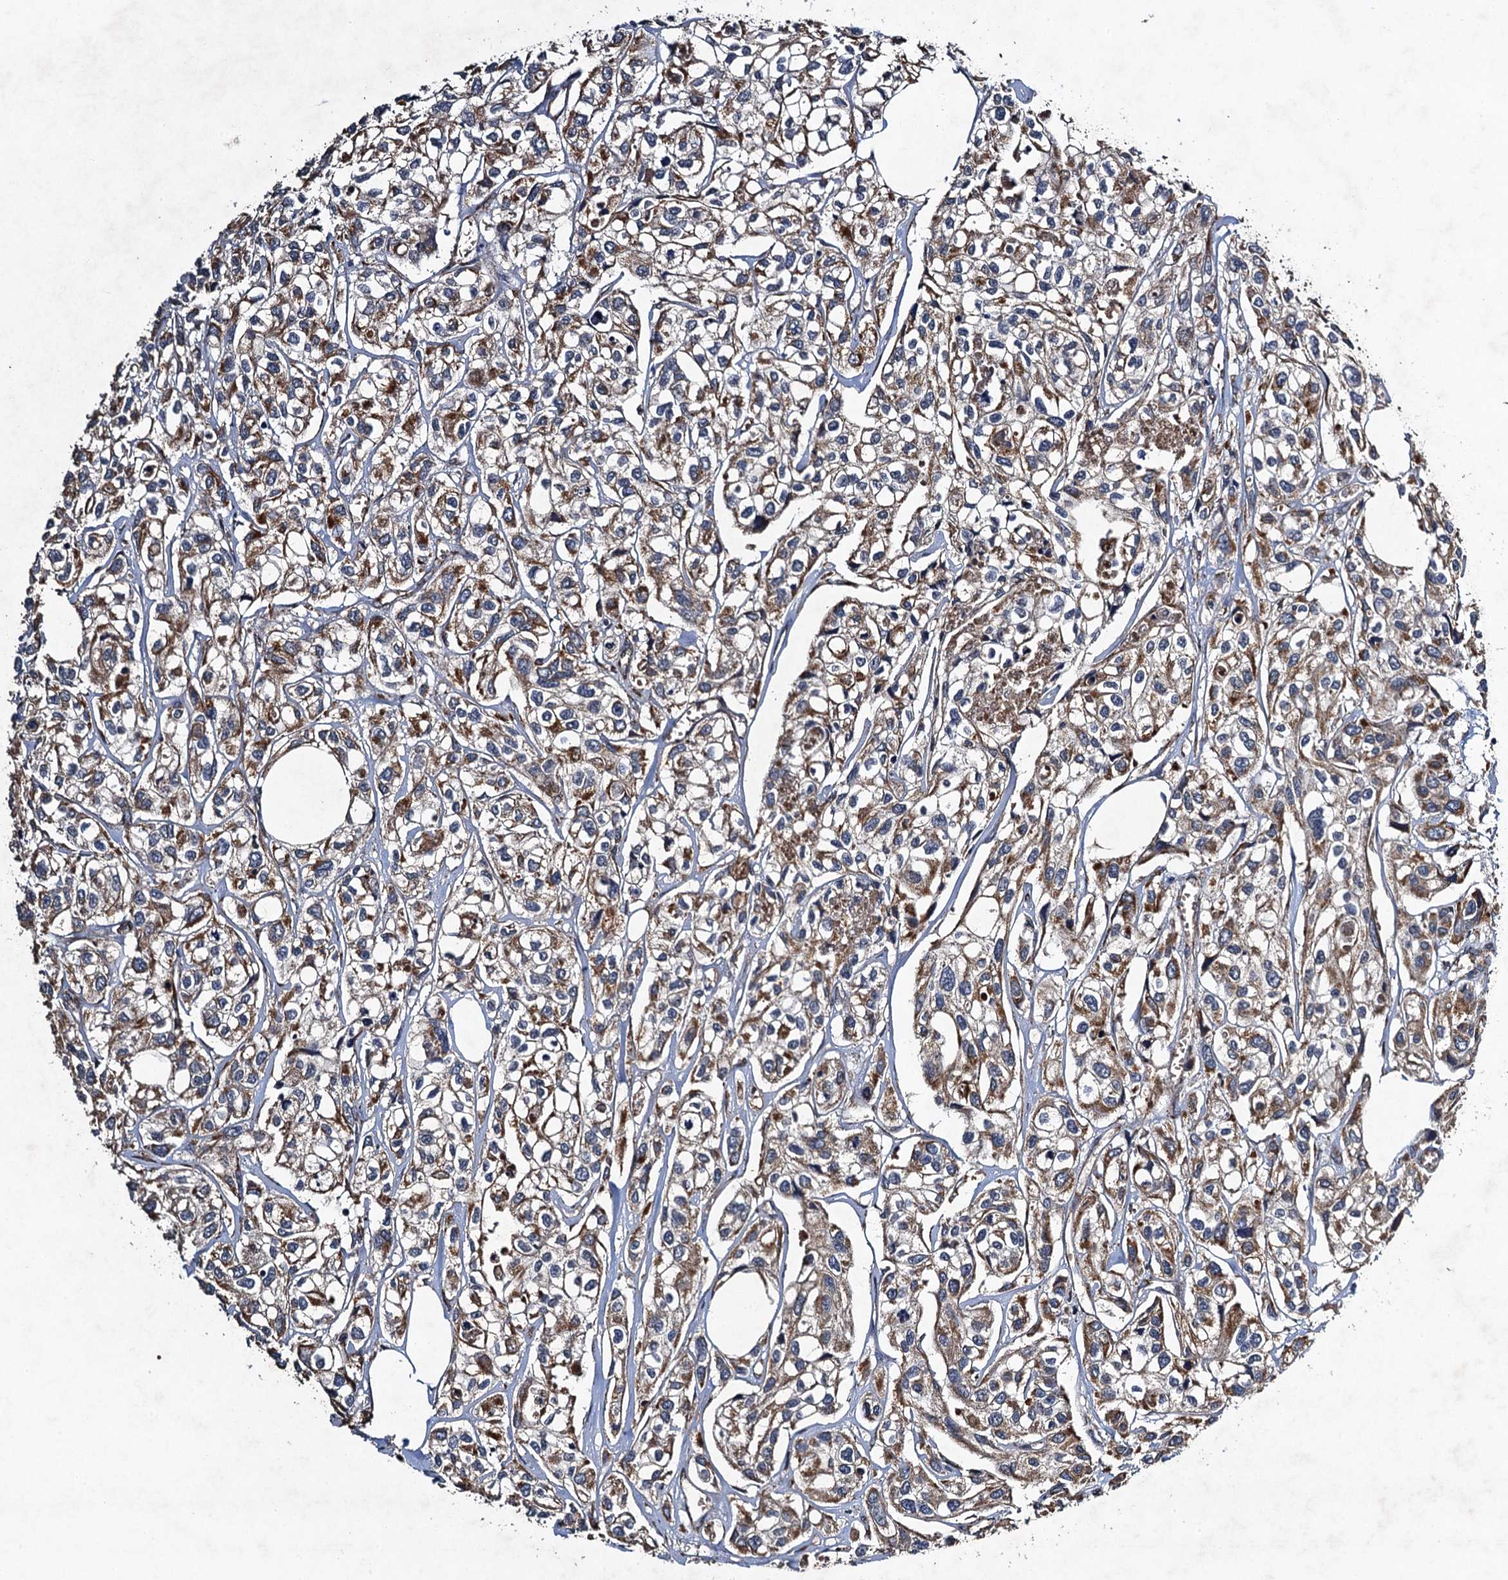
{"staining": {"intensity": "moderate", "quantity": ">75%", "location": "cytoplasmic/membranous"}, "tissue": "urothelial cancer", "cell_type": "Tumor cells", "image_type": "cancer", "snomed": [{"axis": "morphology", "description": "Urothelial carcinoma, High grade"}, {"axis": "topography", "description": "Urinary bladder"}], "caption": "Immunohistochemistry histopathology image of urothelial carcinoma (high-grade) stained for a protein (brown), which demonstrates medium levels of moderate cytoplasmic/membranous expression in about >75% of tumor cells.", "gene": "NDUFA13", "patient": {"sex": "male", "age": 67}}